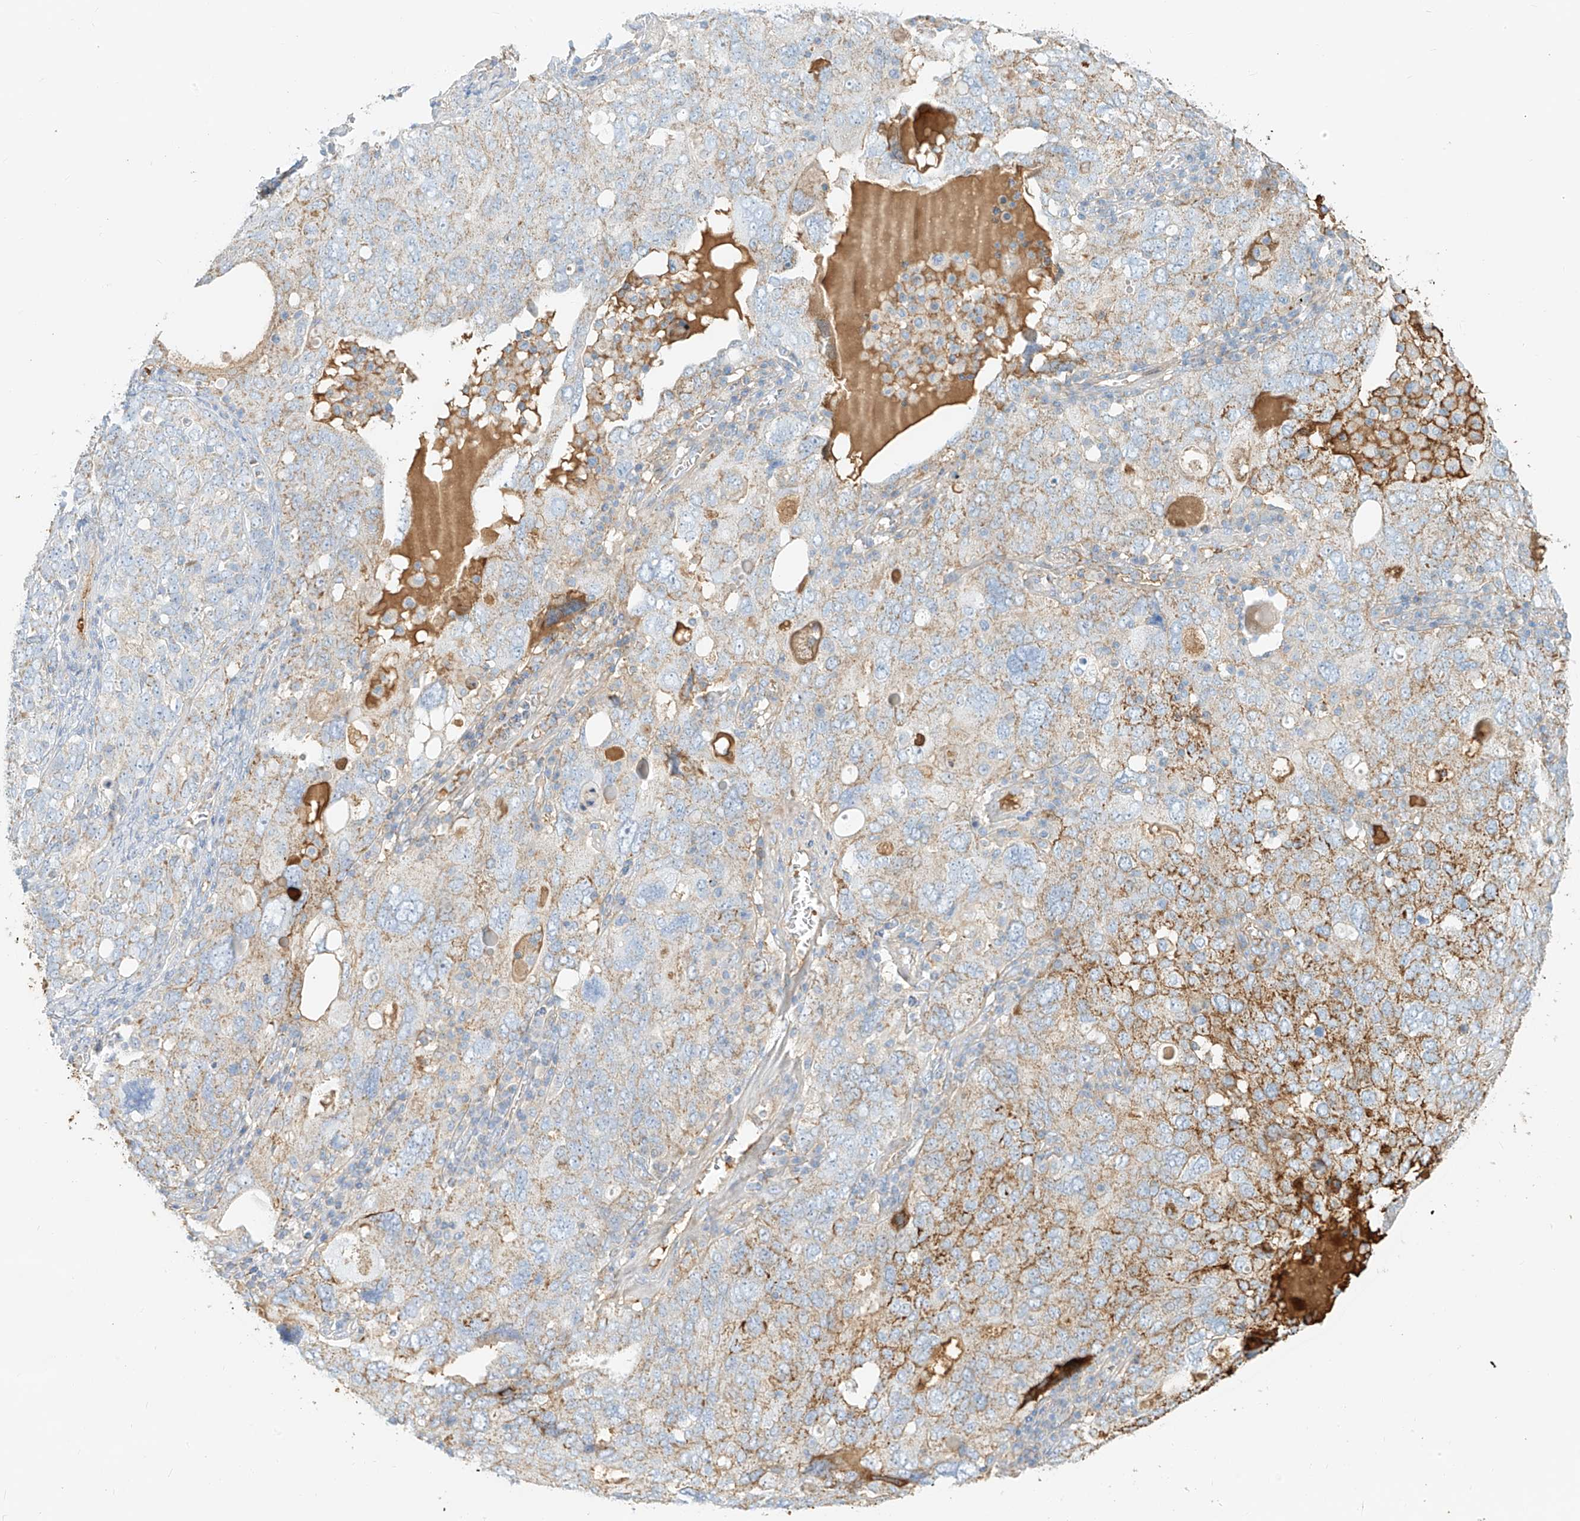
{"staining": {"intensity": "moderate", "quantity": "<25%", "location": "cytoplasmic/membranous"}, "tissue": "ovarian cancer", "cell_type": "Tumor cells", "image_type": "cancer", "snomed": [{"axis": "morphology", "description": "Carcinoma, endometroid"}, {"axis": "topography", "description": "Ovary"}], "caption": "Ovarian cancer (endometroid carcinoma) was stained to show a protein in brown. There is low levels of moderate cytoplasmic/membranous expression in approximately <25% of tumor cells. The staining was performed using DAB to visualize the protein expression in brown, while the nuclei were stained in blue with hematoxylin (Magnification: 20x).", "gene": "OCSTAMP", "patient": {"sex": "female", "age": 62}}